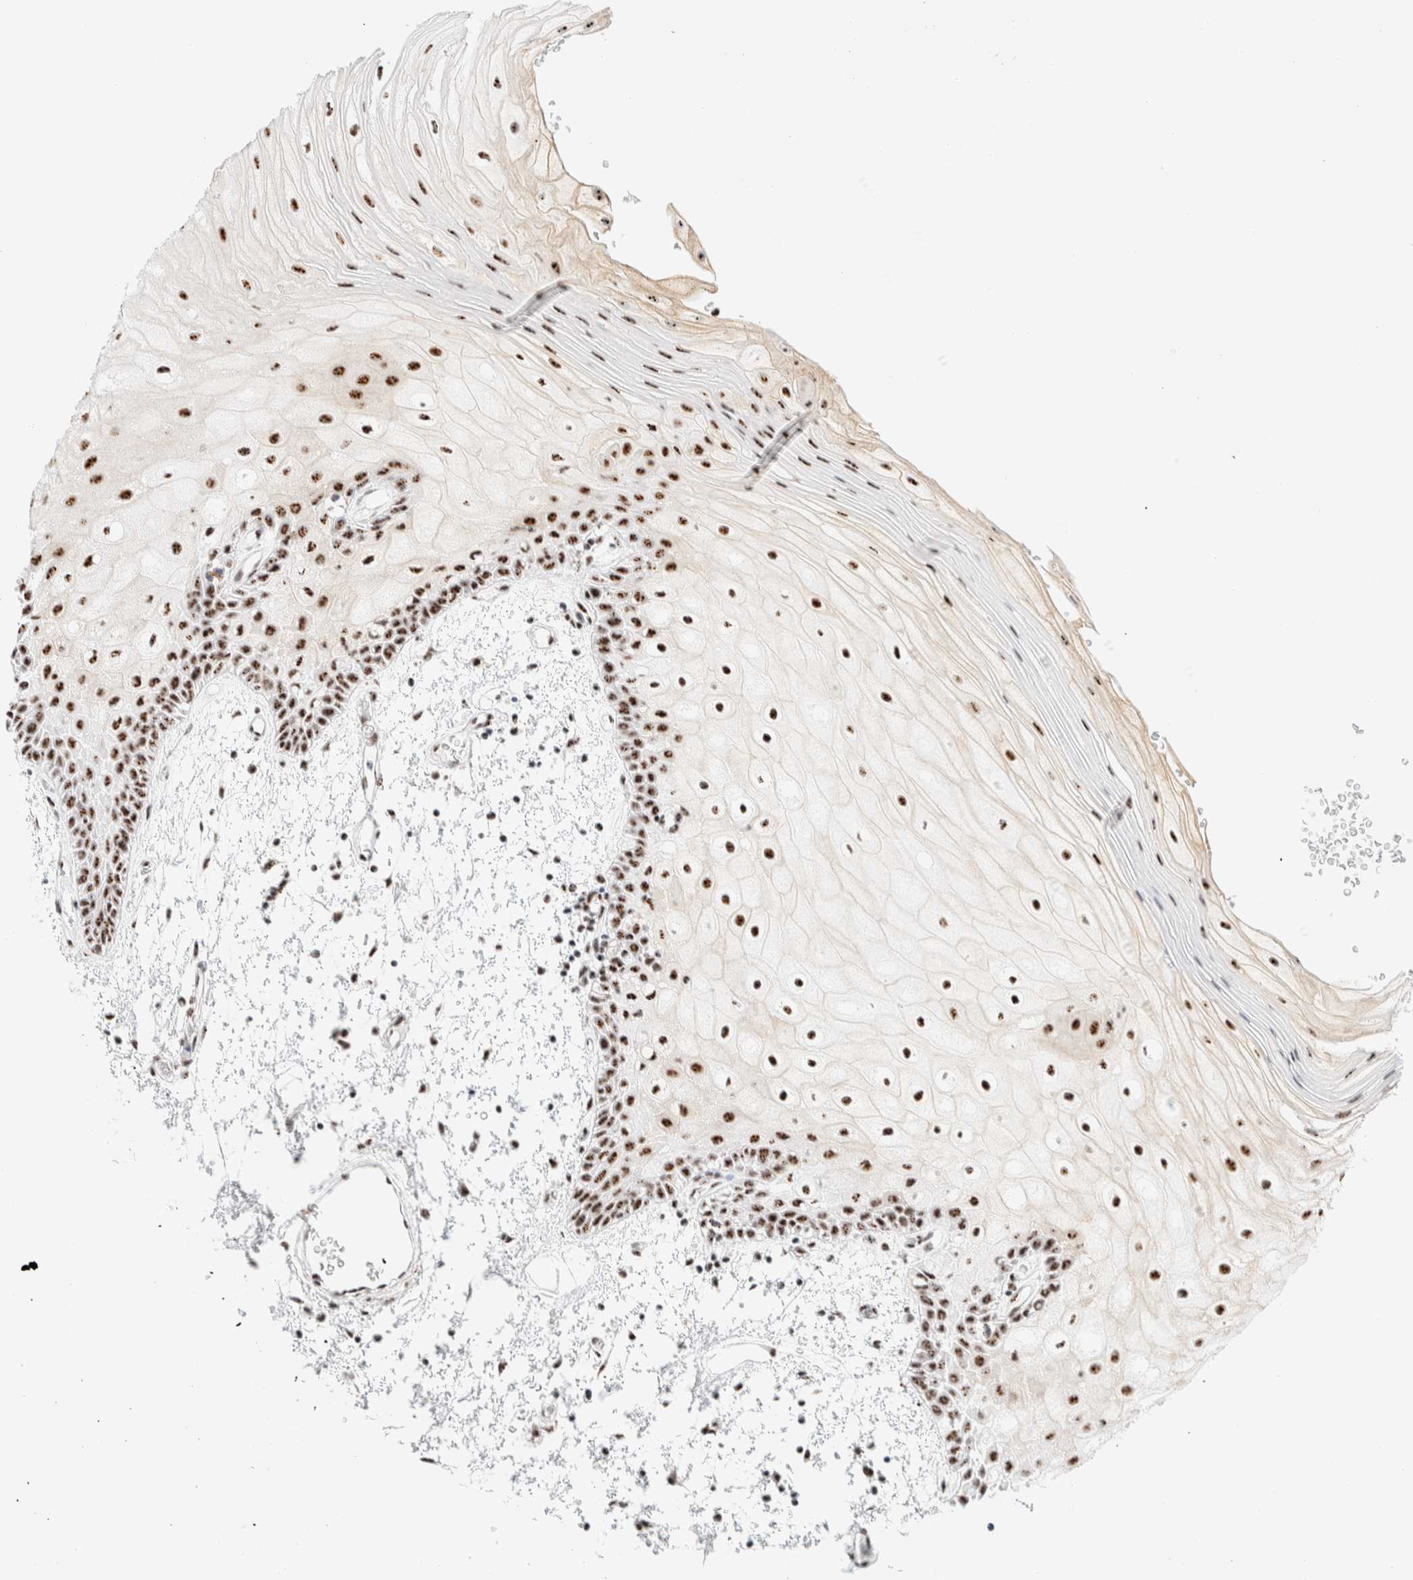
{"staining": {"intensity": "strong", "quantity": ">75%", "location": "nuclear"}, "tissue": "oral mucosa", "cell_type": "Squamous epithelial cells", "image_type": "normal", "snomed": [{"axis": "morphology", "description": "Normal tissue, NOS"}, {"axis": "topography", "description": "Oral tissue"}], "caption": "A photomicrograph of oral mucosa stained for a protein reveals strong nuclear brown staining in squamous epithelial cells. (DAB (3,3'-diaminobenzidine) = brown stain, brightfield microscopy at high magnification).", "gene": "SON", "patient": {"sex": "male", "age": 52}}